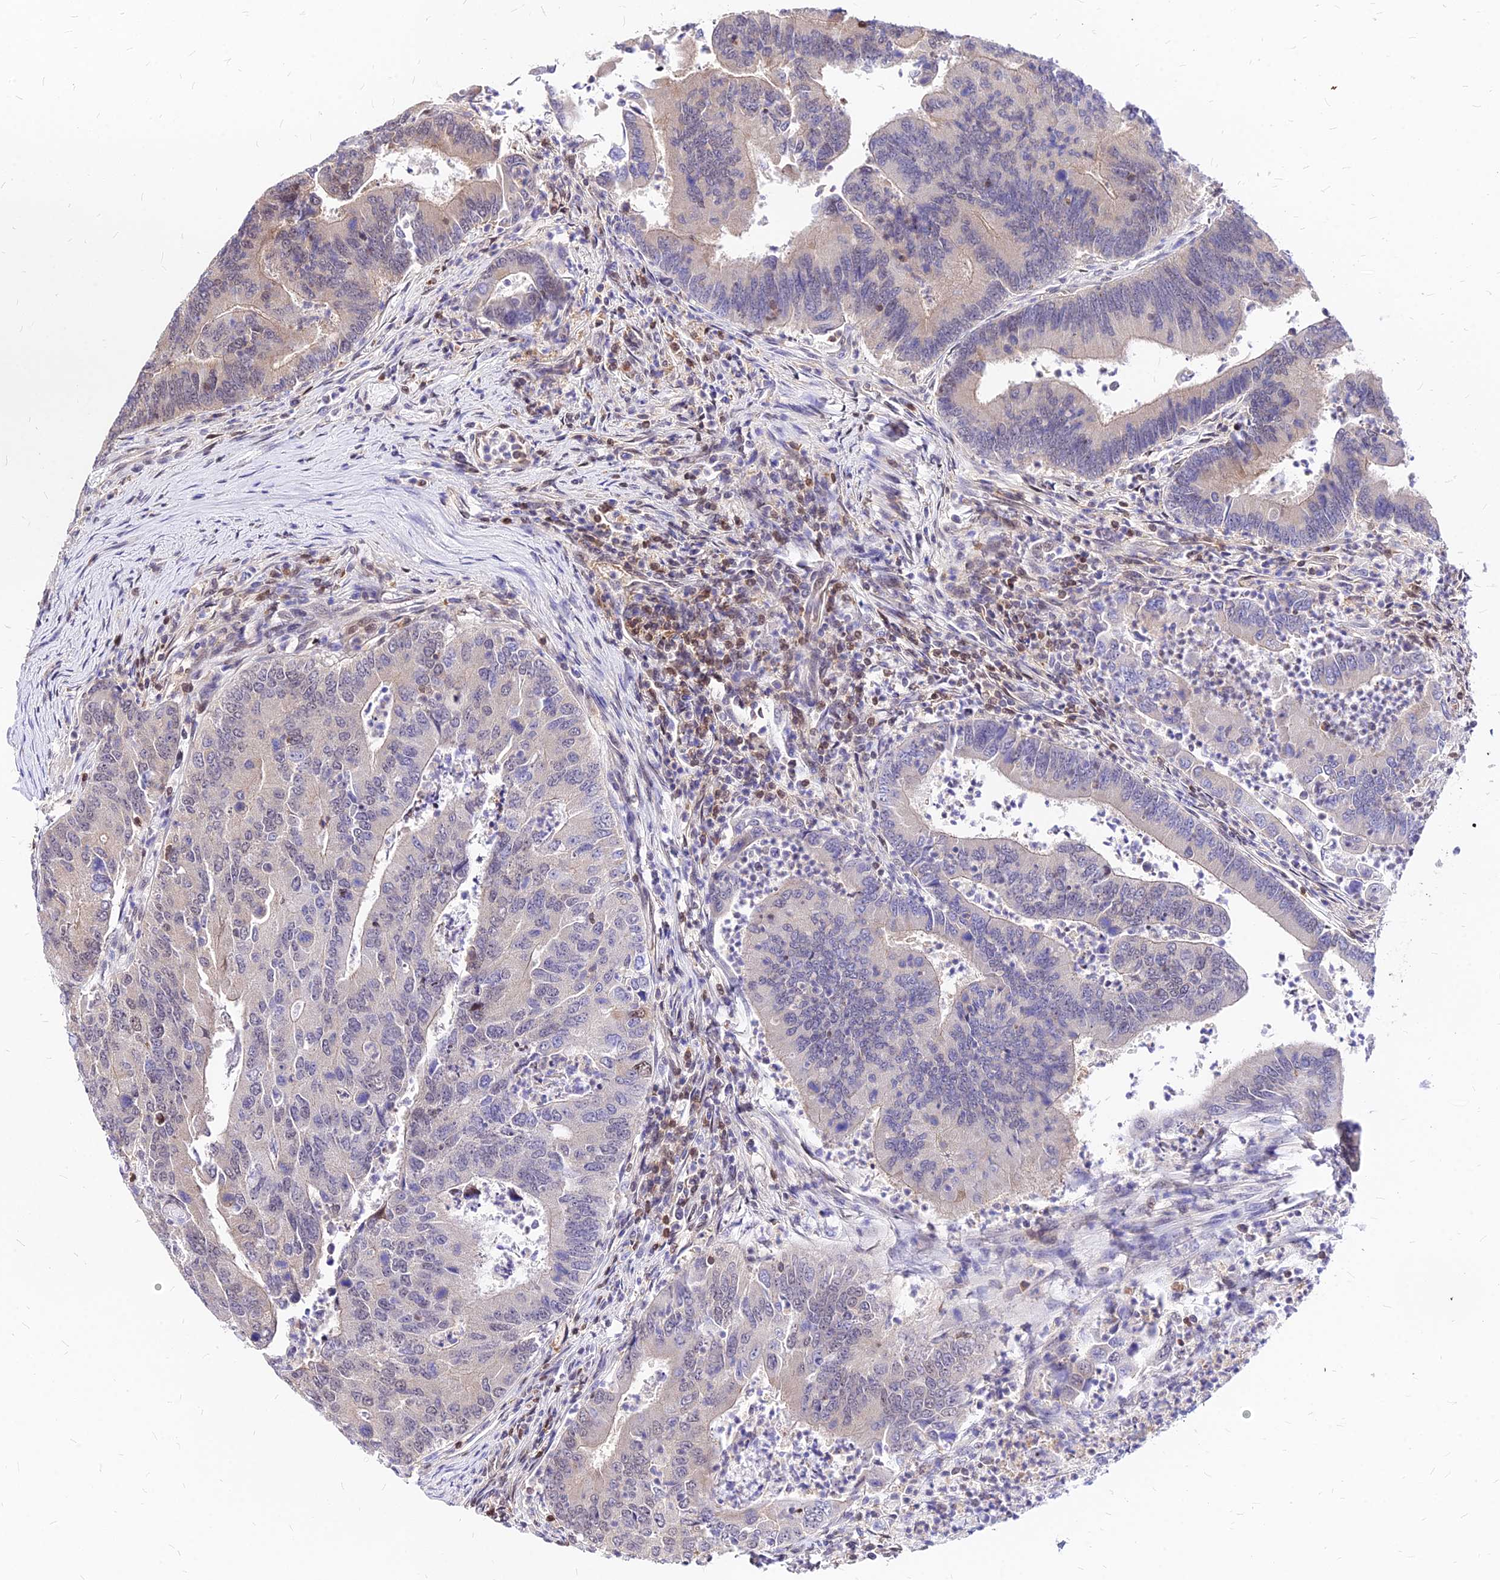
{"staining": {"intensity": "negative", "quantity": "none", "location": "none"}, "tissue": "colorectal cancer", "cell_type": "Tumor cells", "image_type": "cancer", "snomed": [{"axis": "morphology", "description": "Adenocarcinoma, NOS"}, {"axis": "topography", "description": "Colon"}], "caption": "Image shows no significant protein expression in tumor cells of colorectal cancer. (Immunohistochemistry (ihc), brightfield microscopy, high magnification).", "gene": "PAXX", "patient": {"sex": "female", "age": 67}}